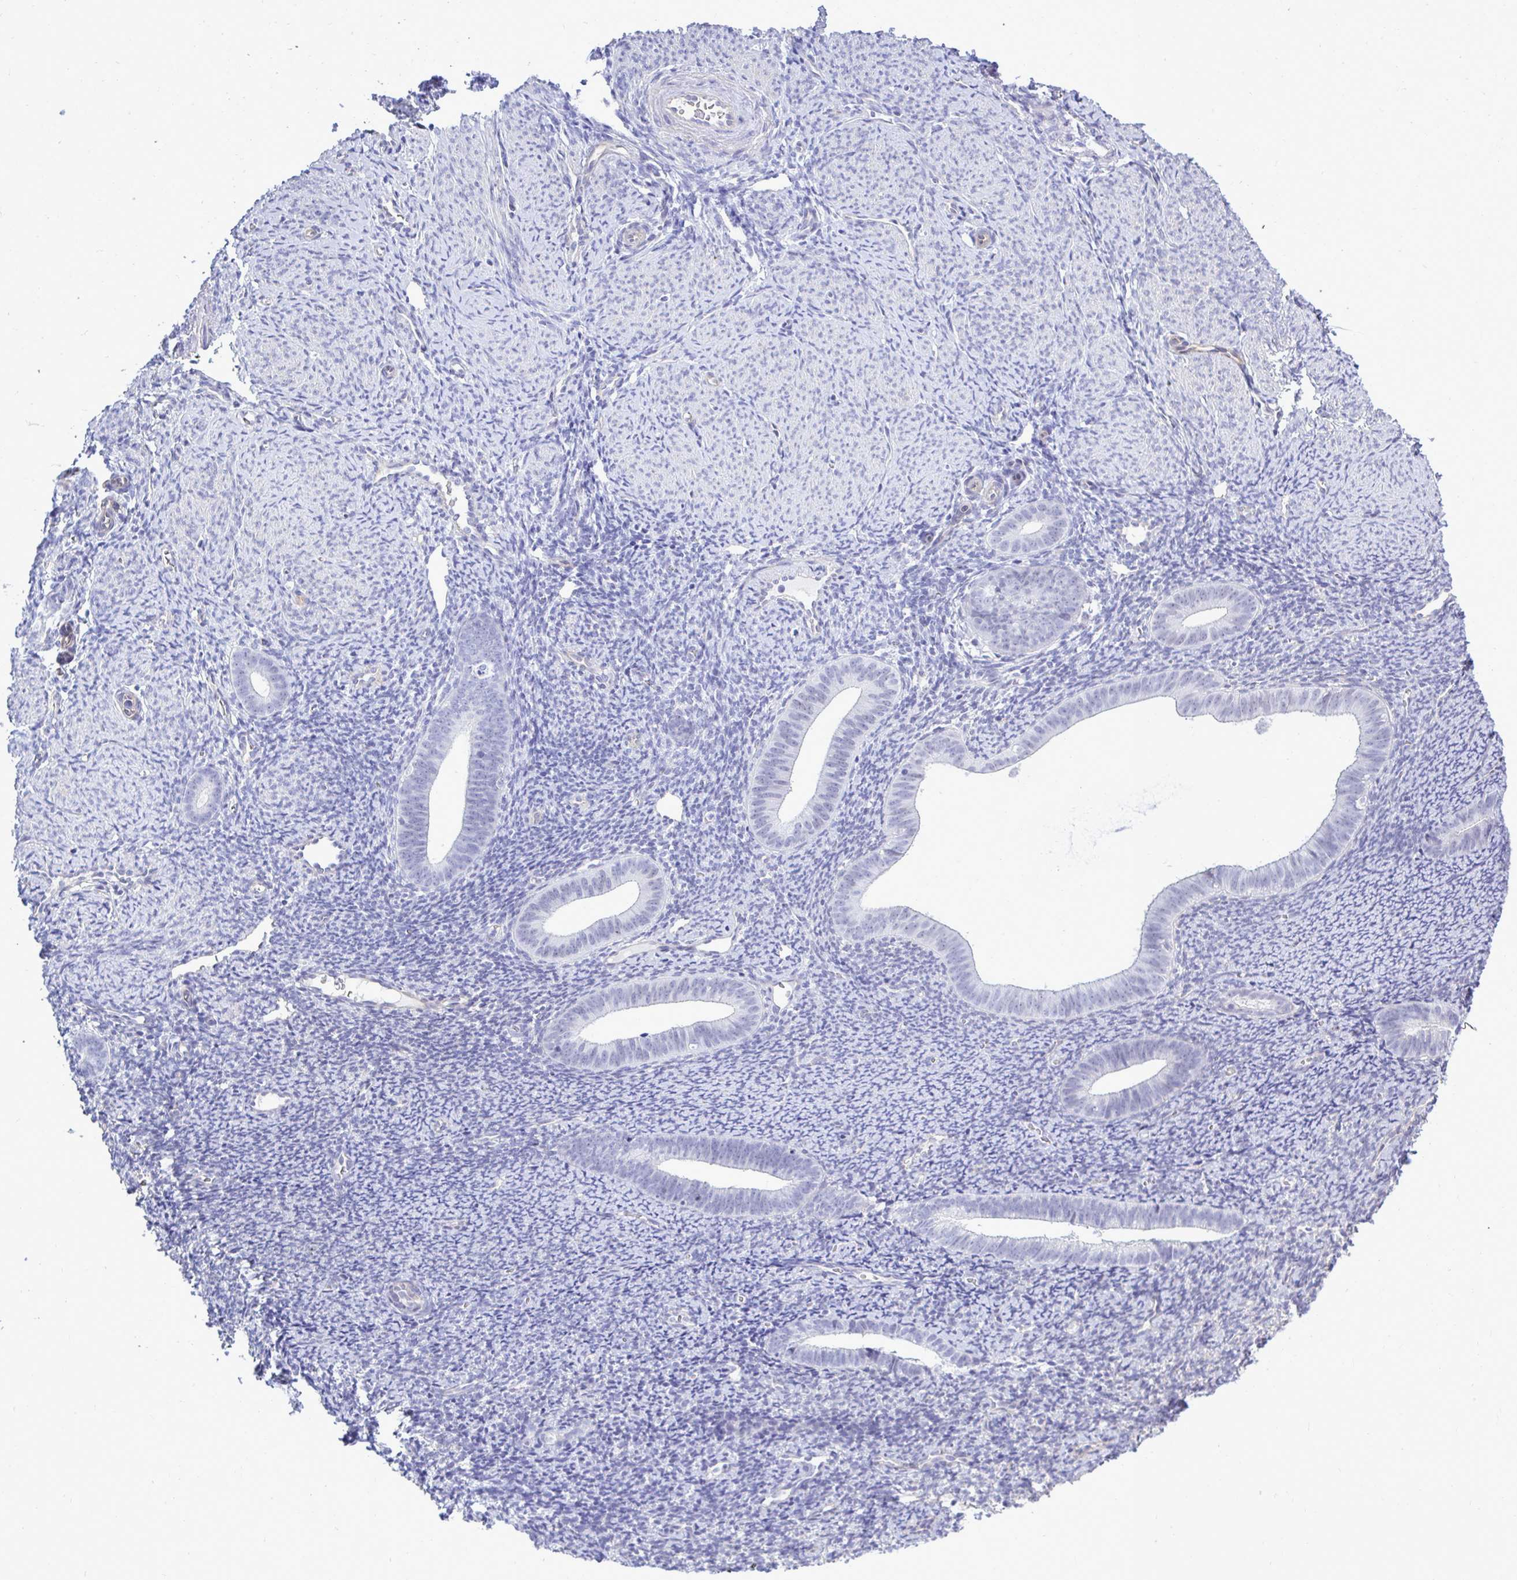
{"staining": {"intensity": "negative", "quantity": "none", "location": "none"}, "tissue": "endometrium", "cell_type": "Cells in endometrial stroma", "image_type": "normal", "snomed": [{"axis": "morphology", "description": "Normal tissue, NOS"}, {"axis": "topography", "description": "Endometrium"}], "caption": "DAB immunohistochemical staining of normal endometrium displays no significant expression in cells in endometrial stroma. The staining is performed using DAB (3,3'-diaminobenzidine) brown chromogen with nuclei counter-stained in using hematoxylin.", "gene": "SLC25A51", "patient": {"sex": "female", "age": 39}}